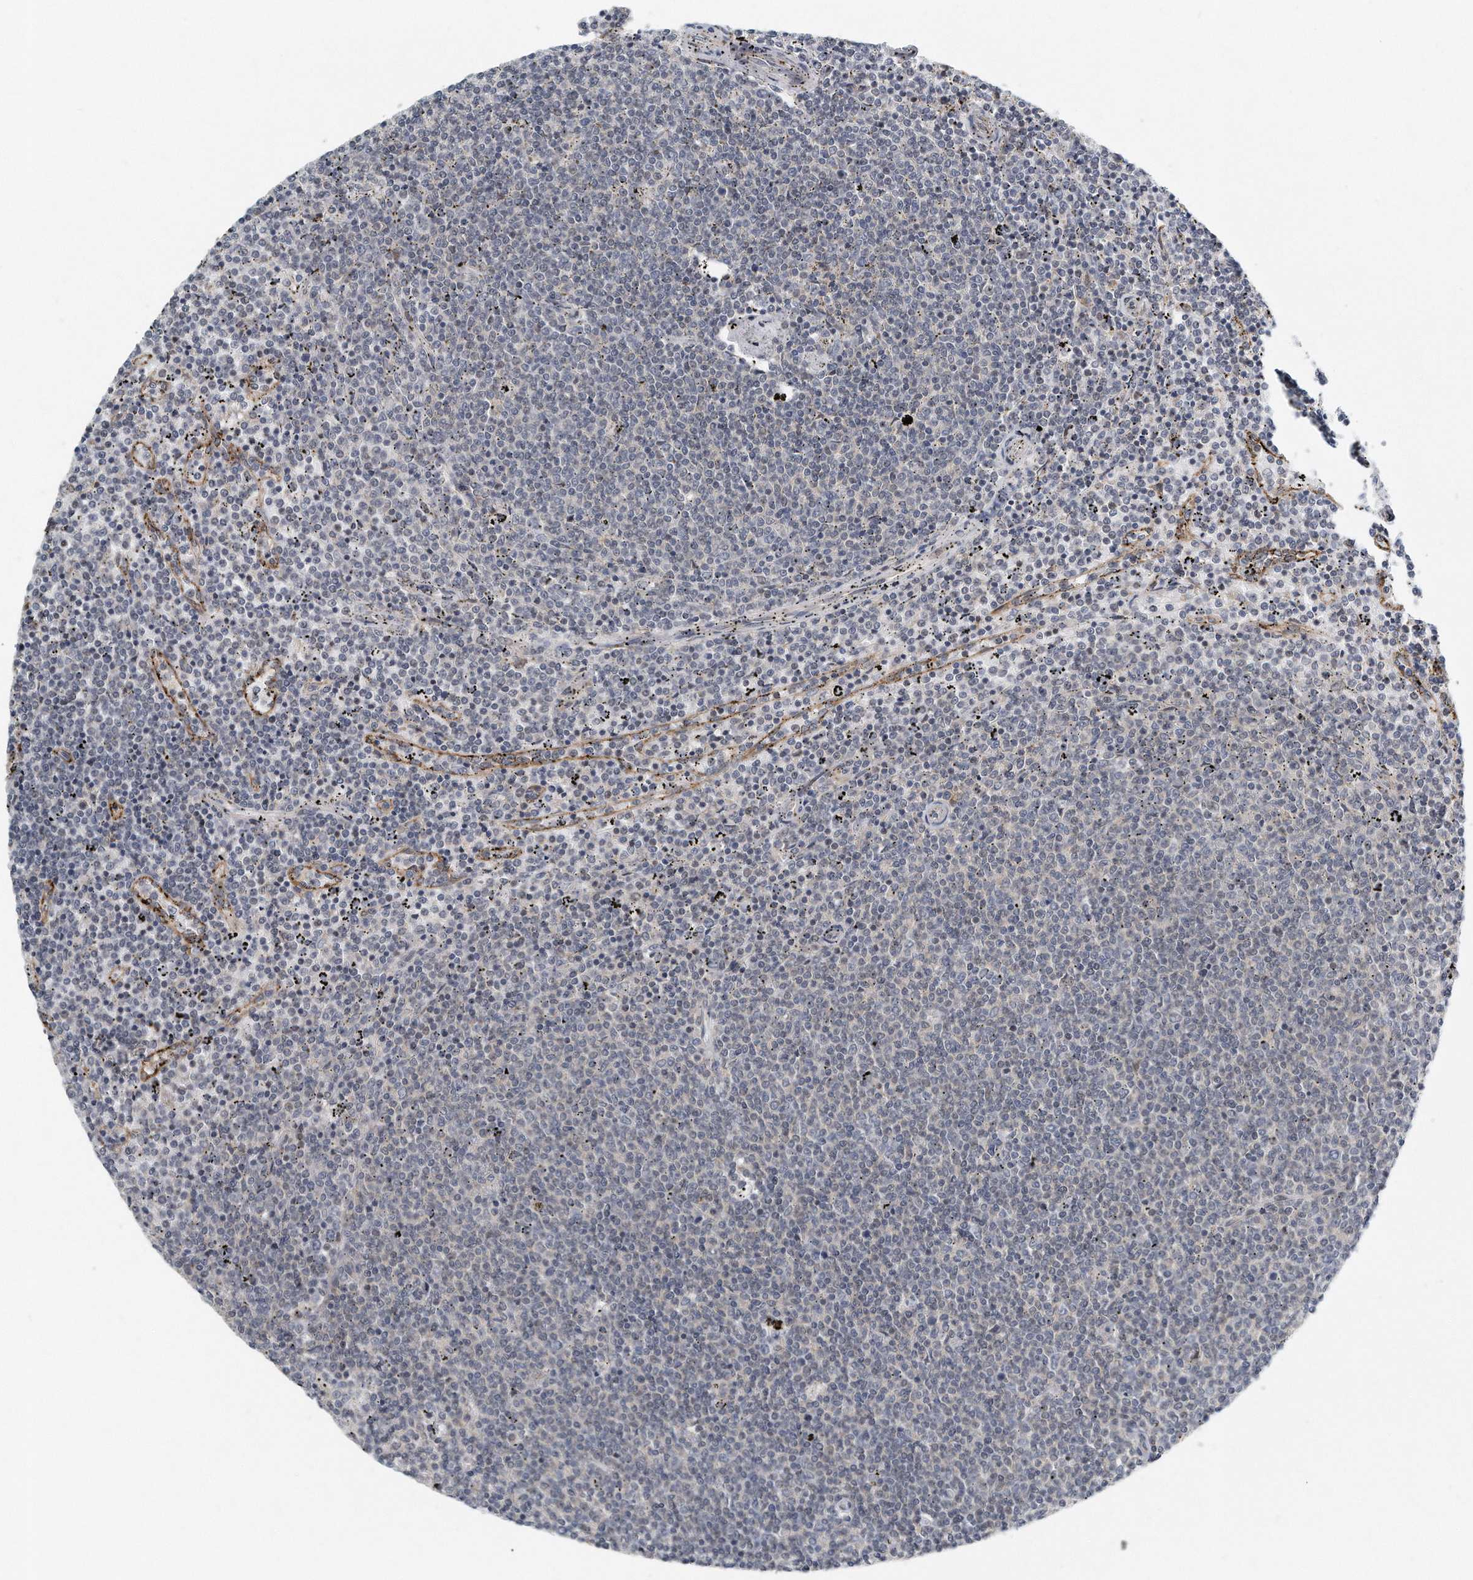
{"staining": {"intensity": "negative", "quantity": "none", "location": "none"}, "tissue": "lymphoma", "cell_type": "Tumor cells", "image_type": "cancer", "snomed": [{"axis": "morphology", "description": "Malignant lymphoma, non-Hodgkin's type, Low grade"}, {"axis": "topography", "description": "Spleen"}], "caption": "Protein analysis of lymphoma exhibits no significant staining in tumor cells.", "gene": "VLDLR", "patient": {"sex": "female", "age": 50}}